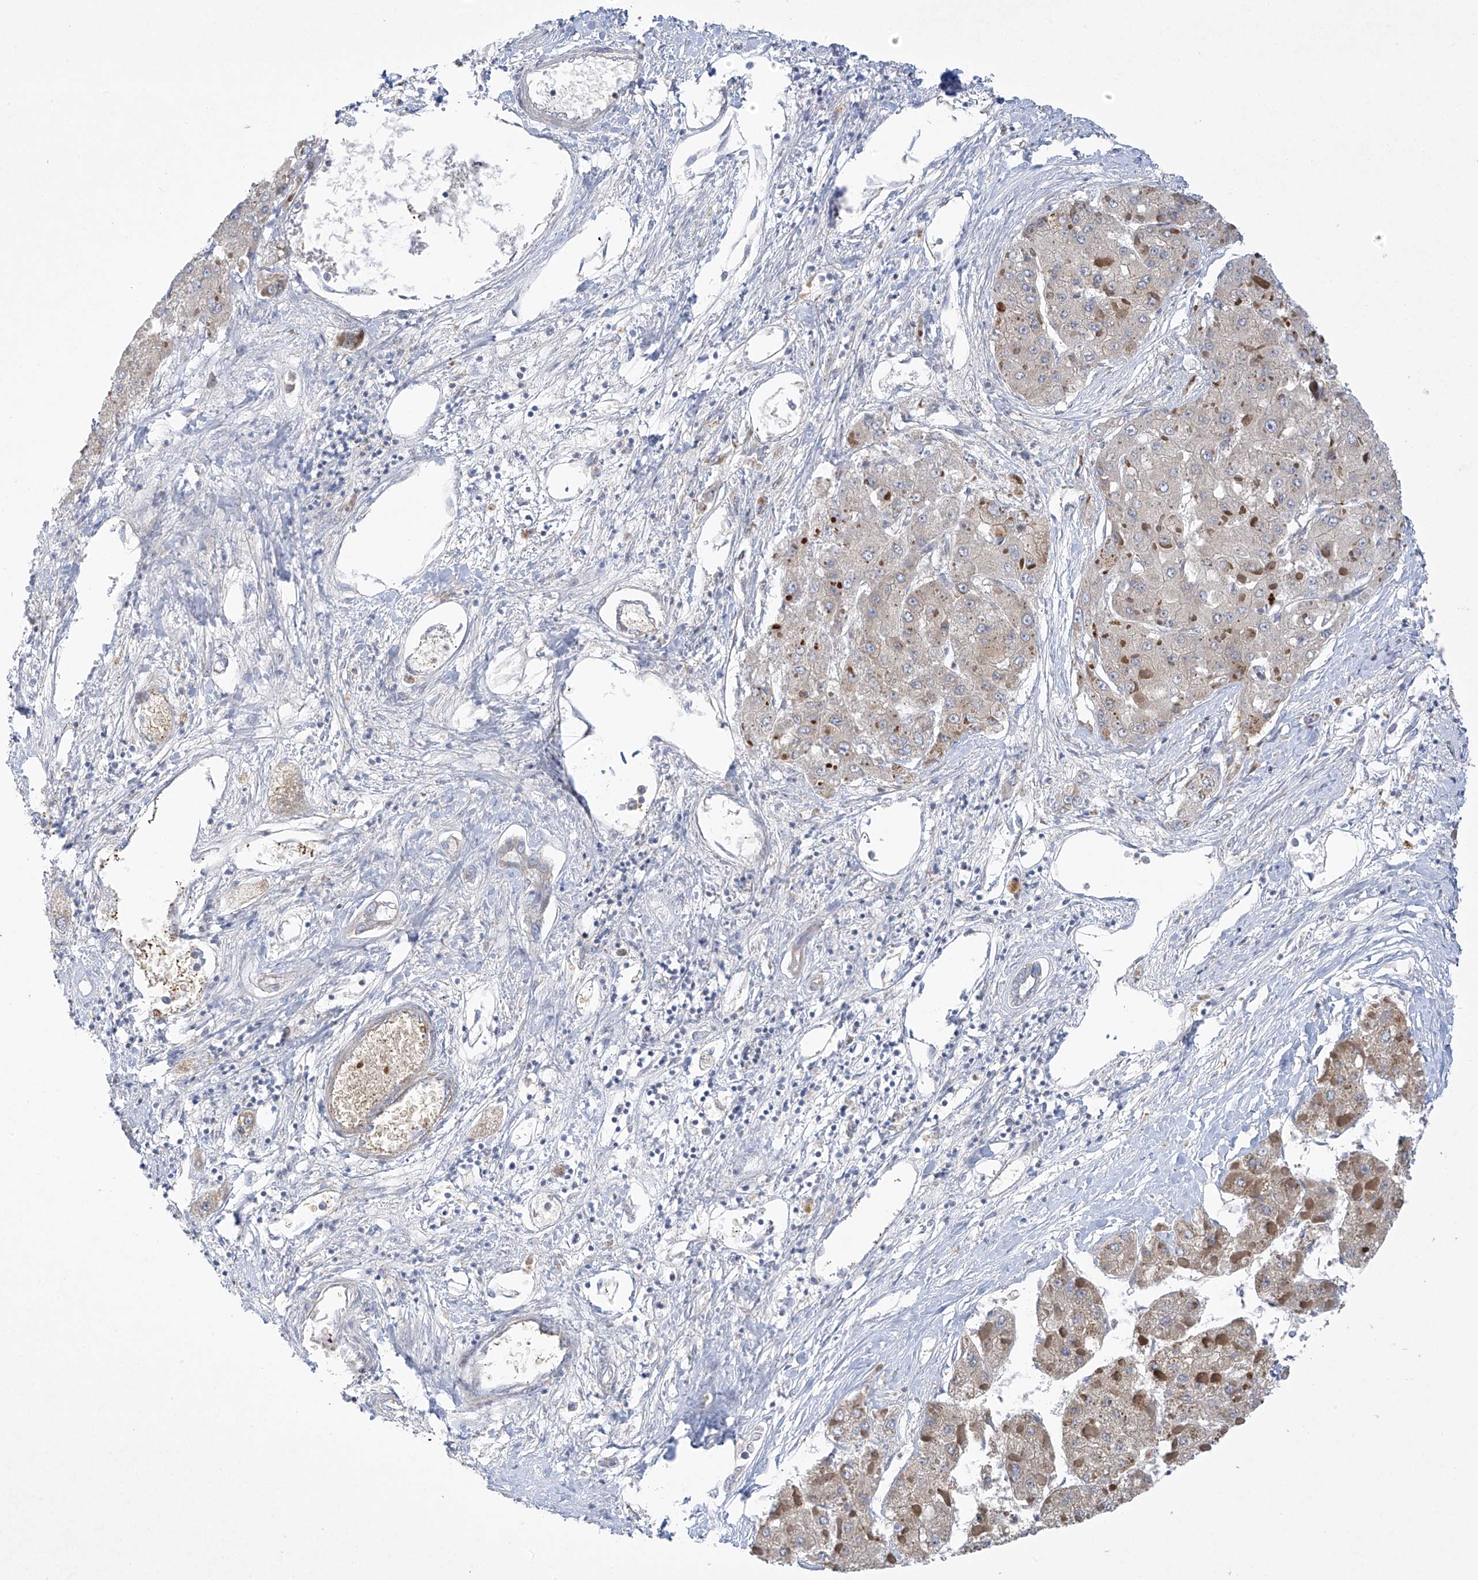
{"staining": {"intensity": "weak", "quantity": ">75%", "location": "cytoplasmic/membranous"}, "tissue": "liver cancer", "cell_type": "Tumor cells", "image_type": "cancer", "snomed": [{"axis": "morphology", "description": "Carcinoma, Hepatocellular, NOS"}, {"axis": "topography", "description": "Liver"}], "caption": "Immunohistochemistry (DAB (3,3'-diaminobenzidine)) staining of liver cancer shows weak cytoplasmic/membranous protein staining in about >75% of tumor cells. Nuclei are stained in blue.", "gene": "METTL18", "patient": {"sex": "female", "age": 73}}